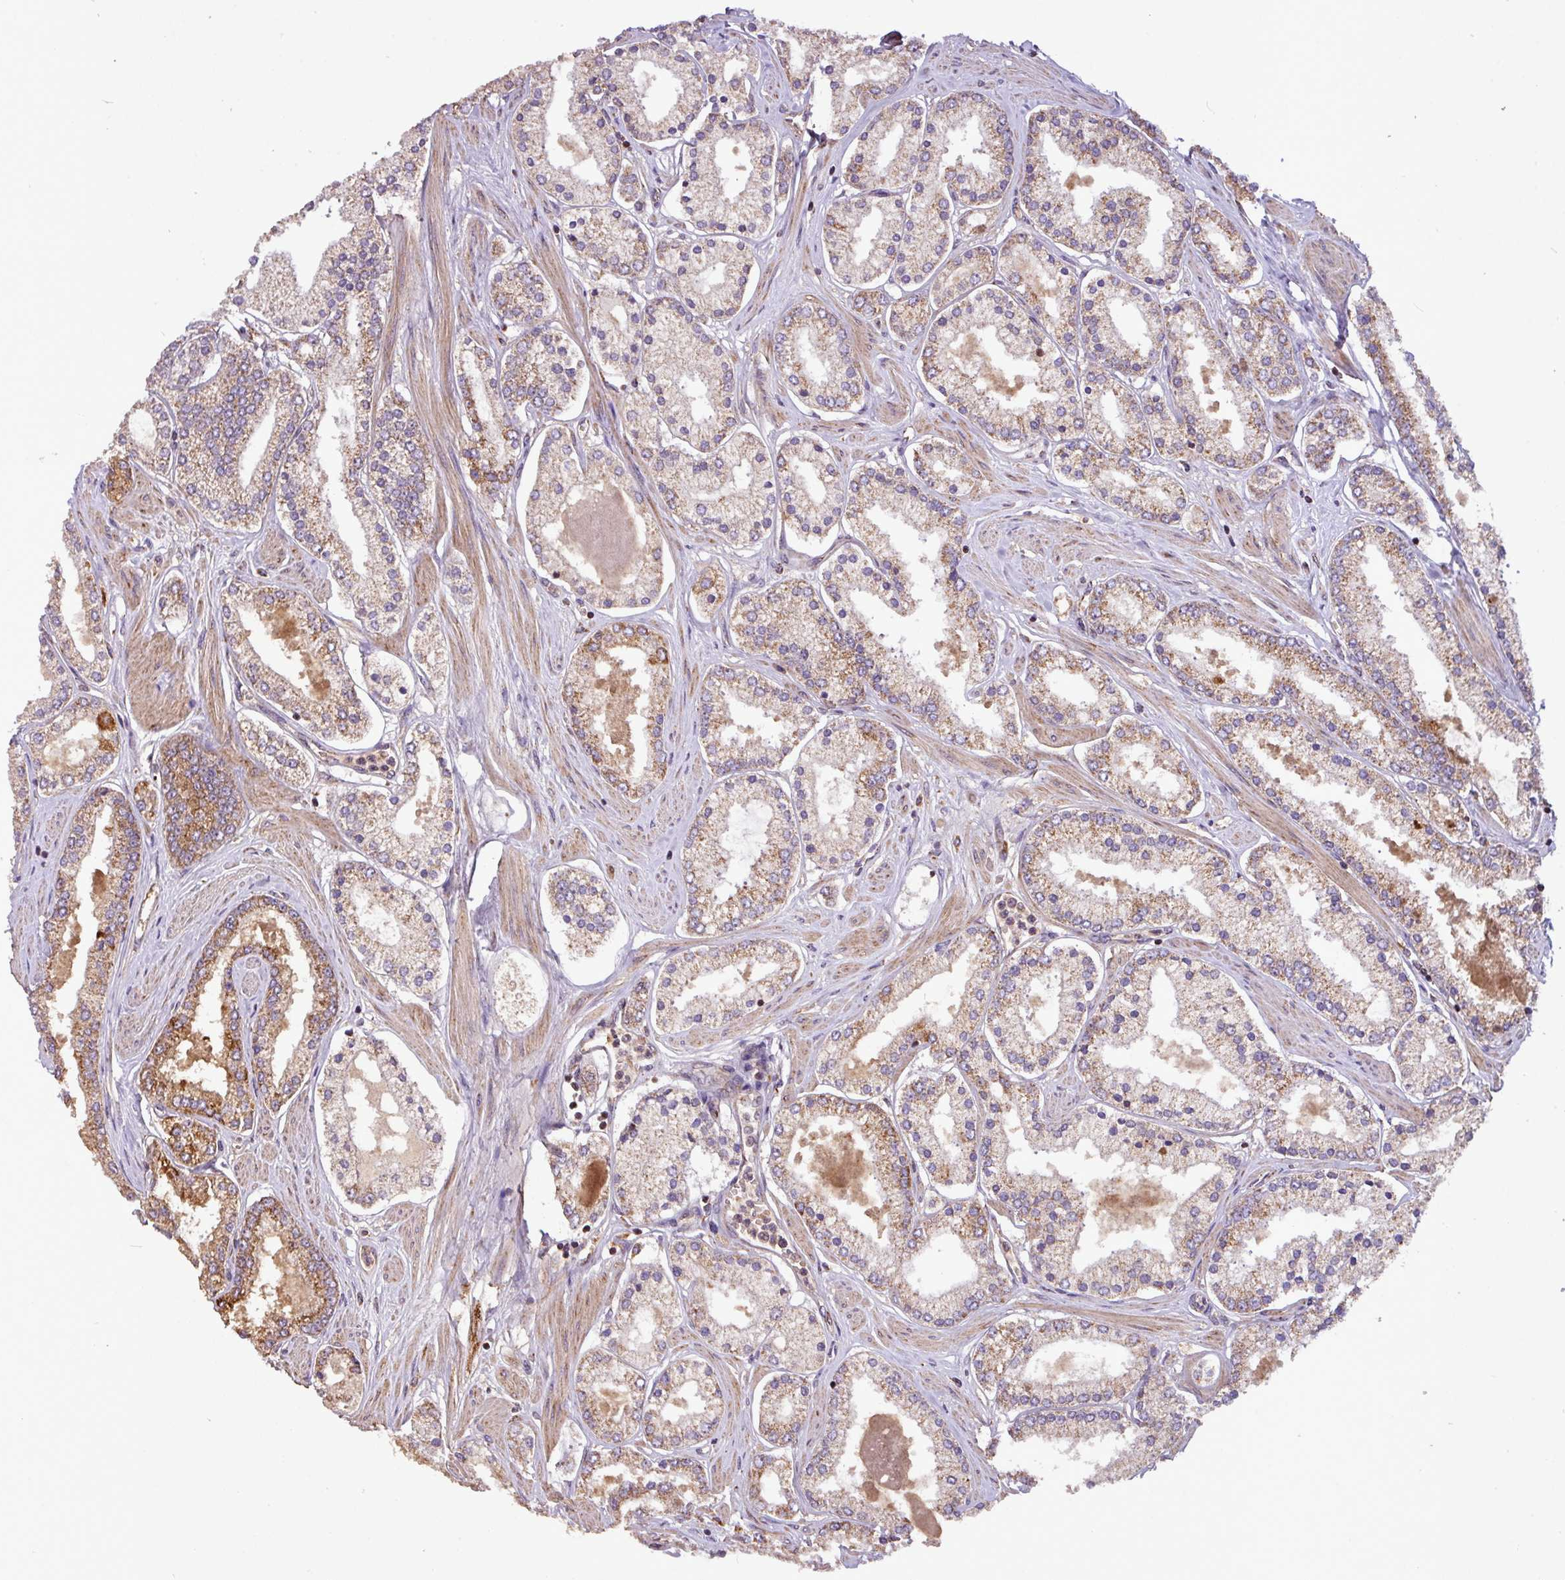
{"staining": {"intensity": "moderate", "quantity": ">75%", "location": "cytoplasmic/membranous"}, "tissue": "prostate cancer", "cell_type": "Tumor cells", "image_type": "cancer", "snomed": [{"axis": "morphology", "description": "Adenocarcinoma, Low grade"}, {"axis": "topography", "description": "Prostate"}], "caption": "Prostate low-grade adenocarcinoma stained with immunohistochemistry (IHC) shows moderate cytoplasmic/membranous staining in approximately >75% of tumor cells.", "gene": "YPEL3", "patient": {"sex": "male", "age": 42}}